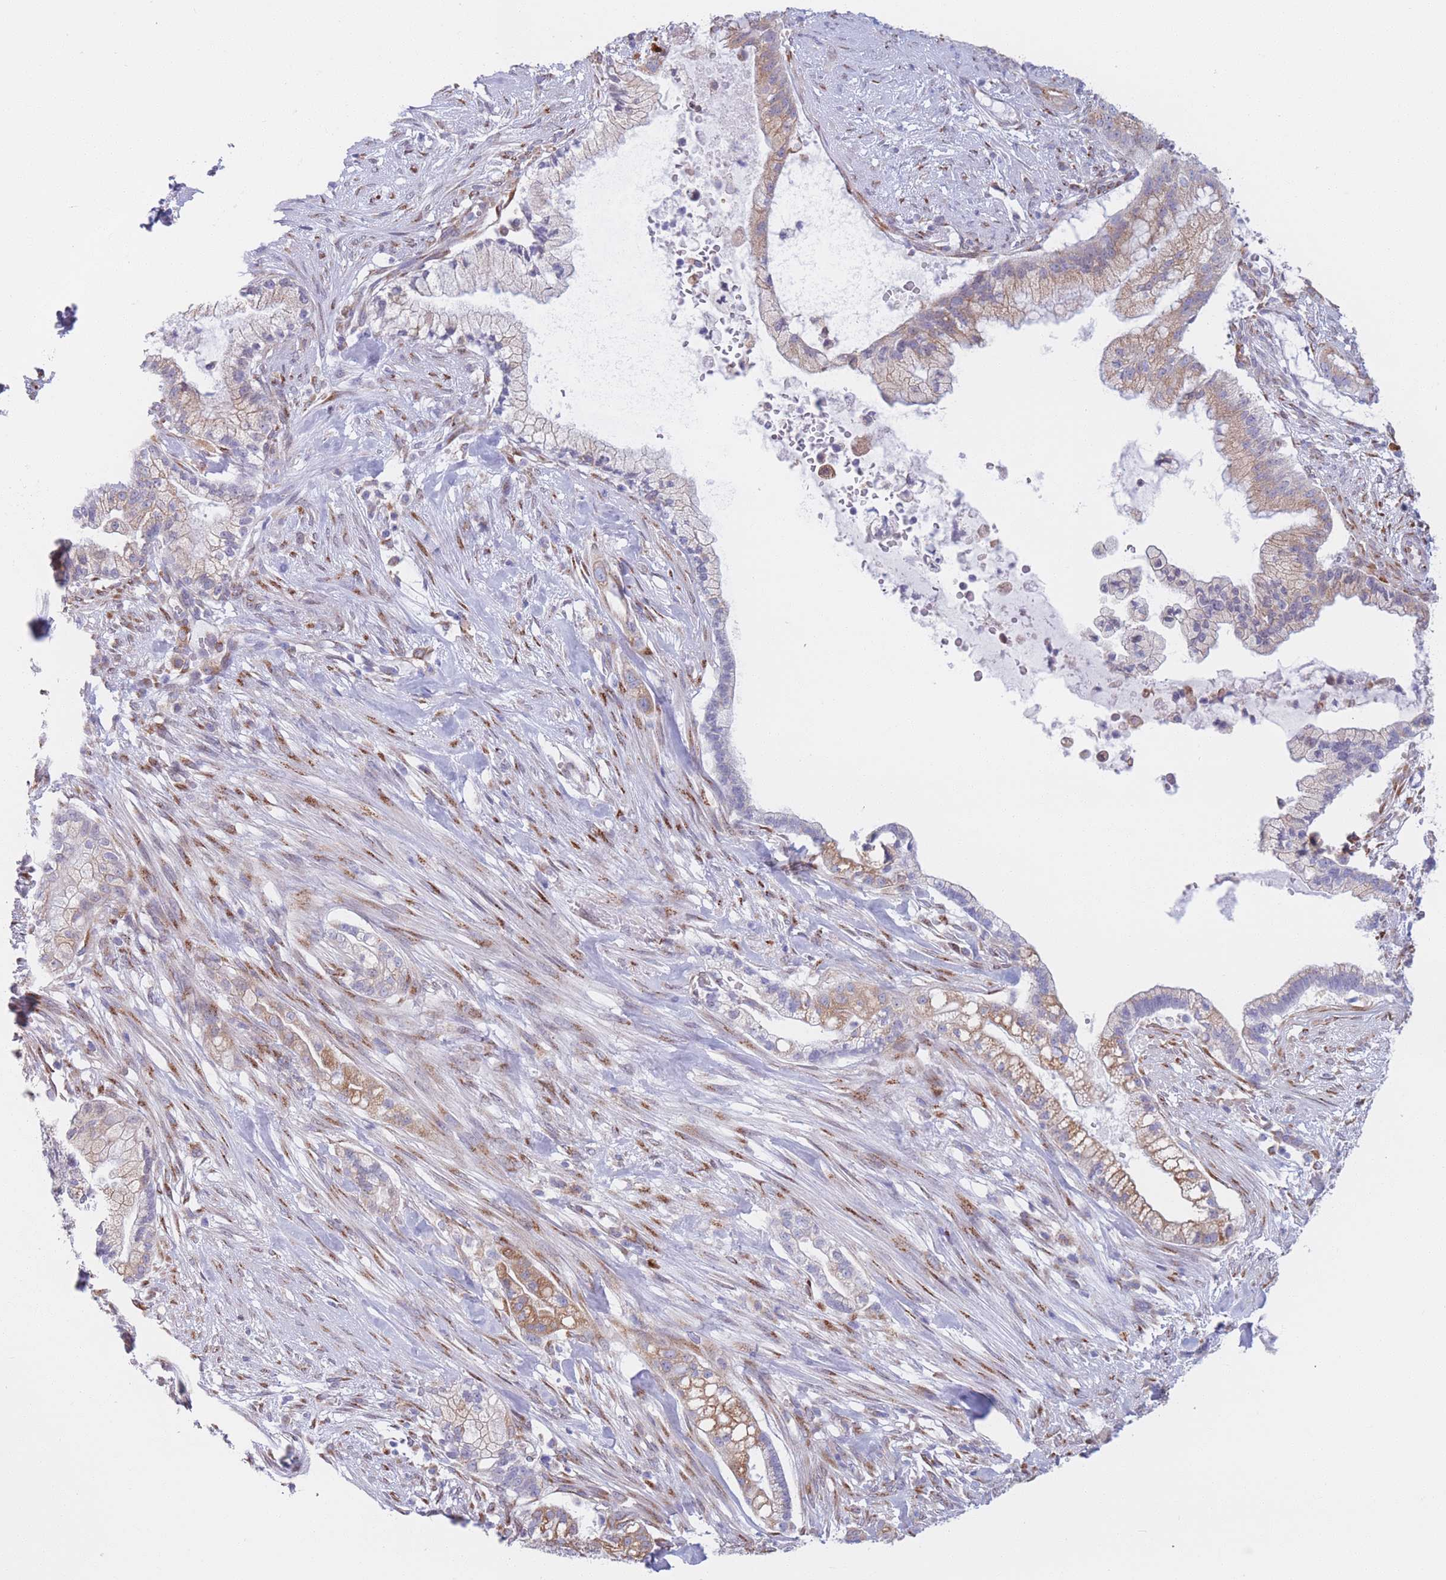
{"staining": {"intensity": "moderate", "quantity": "25%-75%", "location": "cytoplasmic/membranous"}, "tissue": "pancreatic cancer", "cell_type": "Tumor cells", "image_type": "cancer", "snomed": [{"axis": "morphology", "description": "Adenocarcinoma, NOS"}, {"axis": "topography", "description": "Pancreas"}], "caption": "An image of pancreatic cancer stained for a protein shows moderate cytoplasmic/membranous brown staining in tumor cells.", "gene": "MRPL30", "patient": {"sex": "male", "age": 44}}